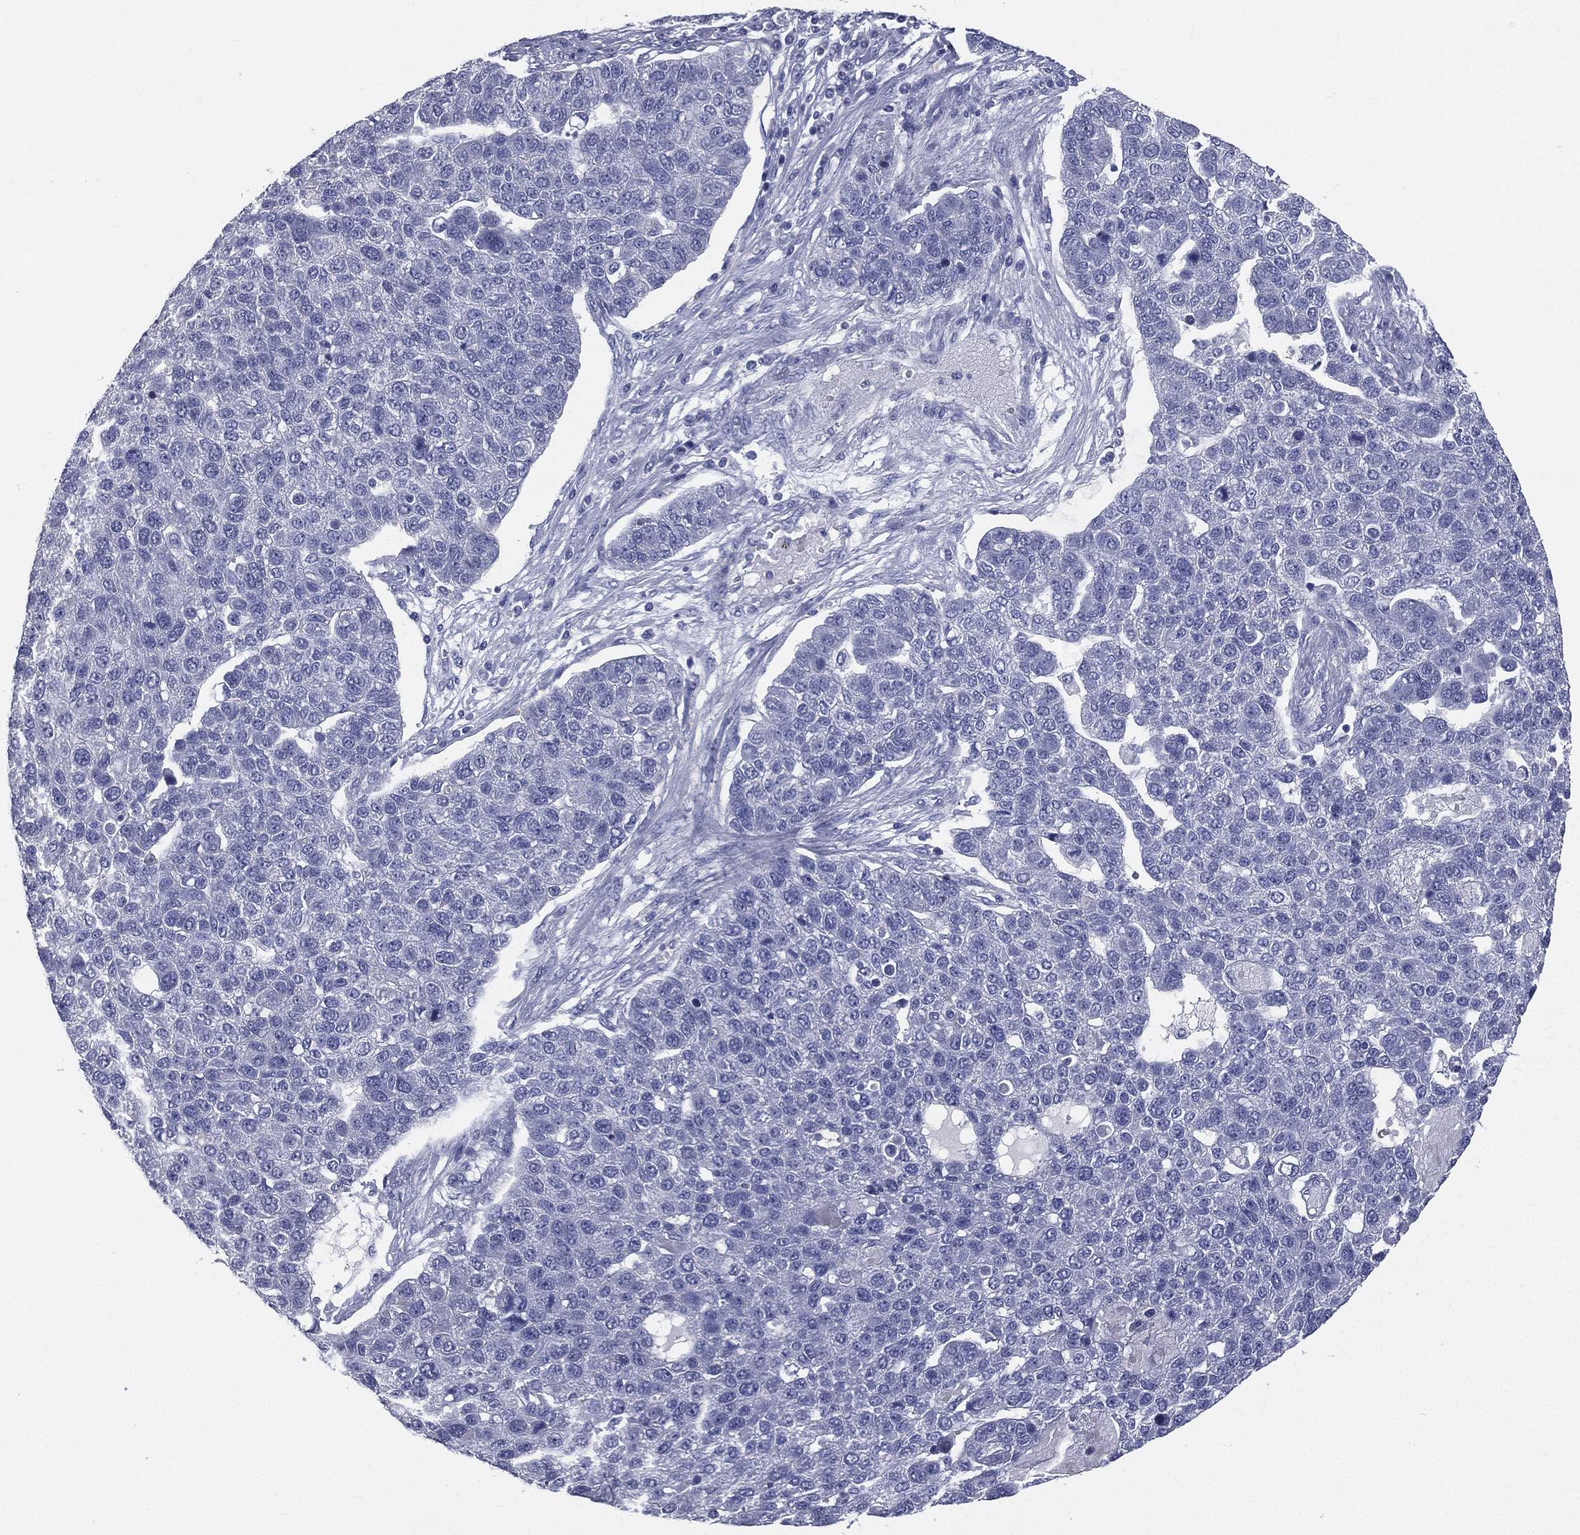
{"staining": {"intensity": "negative", "quantity": "none", "location": "none"}, "tissue": "pancreatic cancer", "cell_type": "Tumor cells", "image_type": "cancer", "snomed": [{"axis": "morphology", "description": "Adenocarcinoma, NOS"}, {"axis": "topography", "description": "Pancreas"}], "caption": "DAB (3,3'-diaminobenzidine) immunohistochemical staining of pancreatic cancer displays no significant staining in tumor cells.", "gene": "IFT27", "patient": {"sex": "female", "age": 61}}